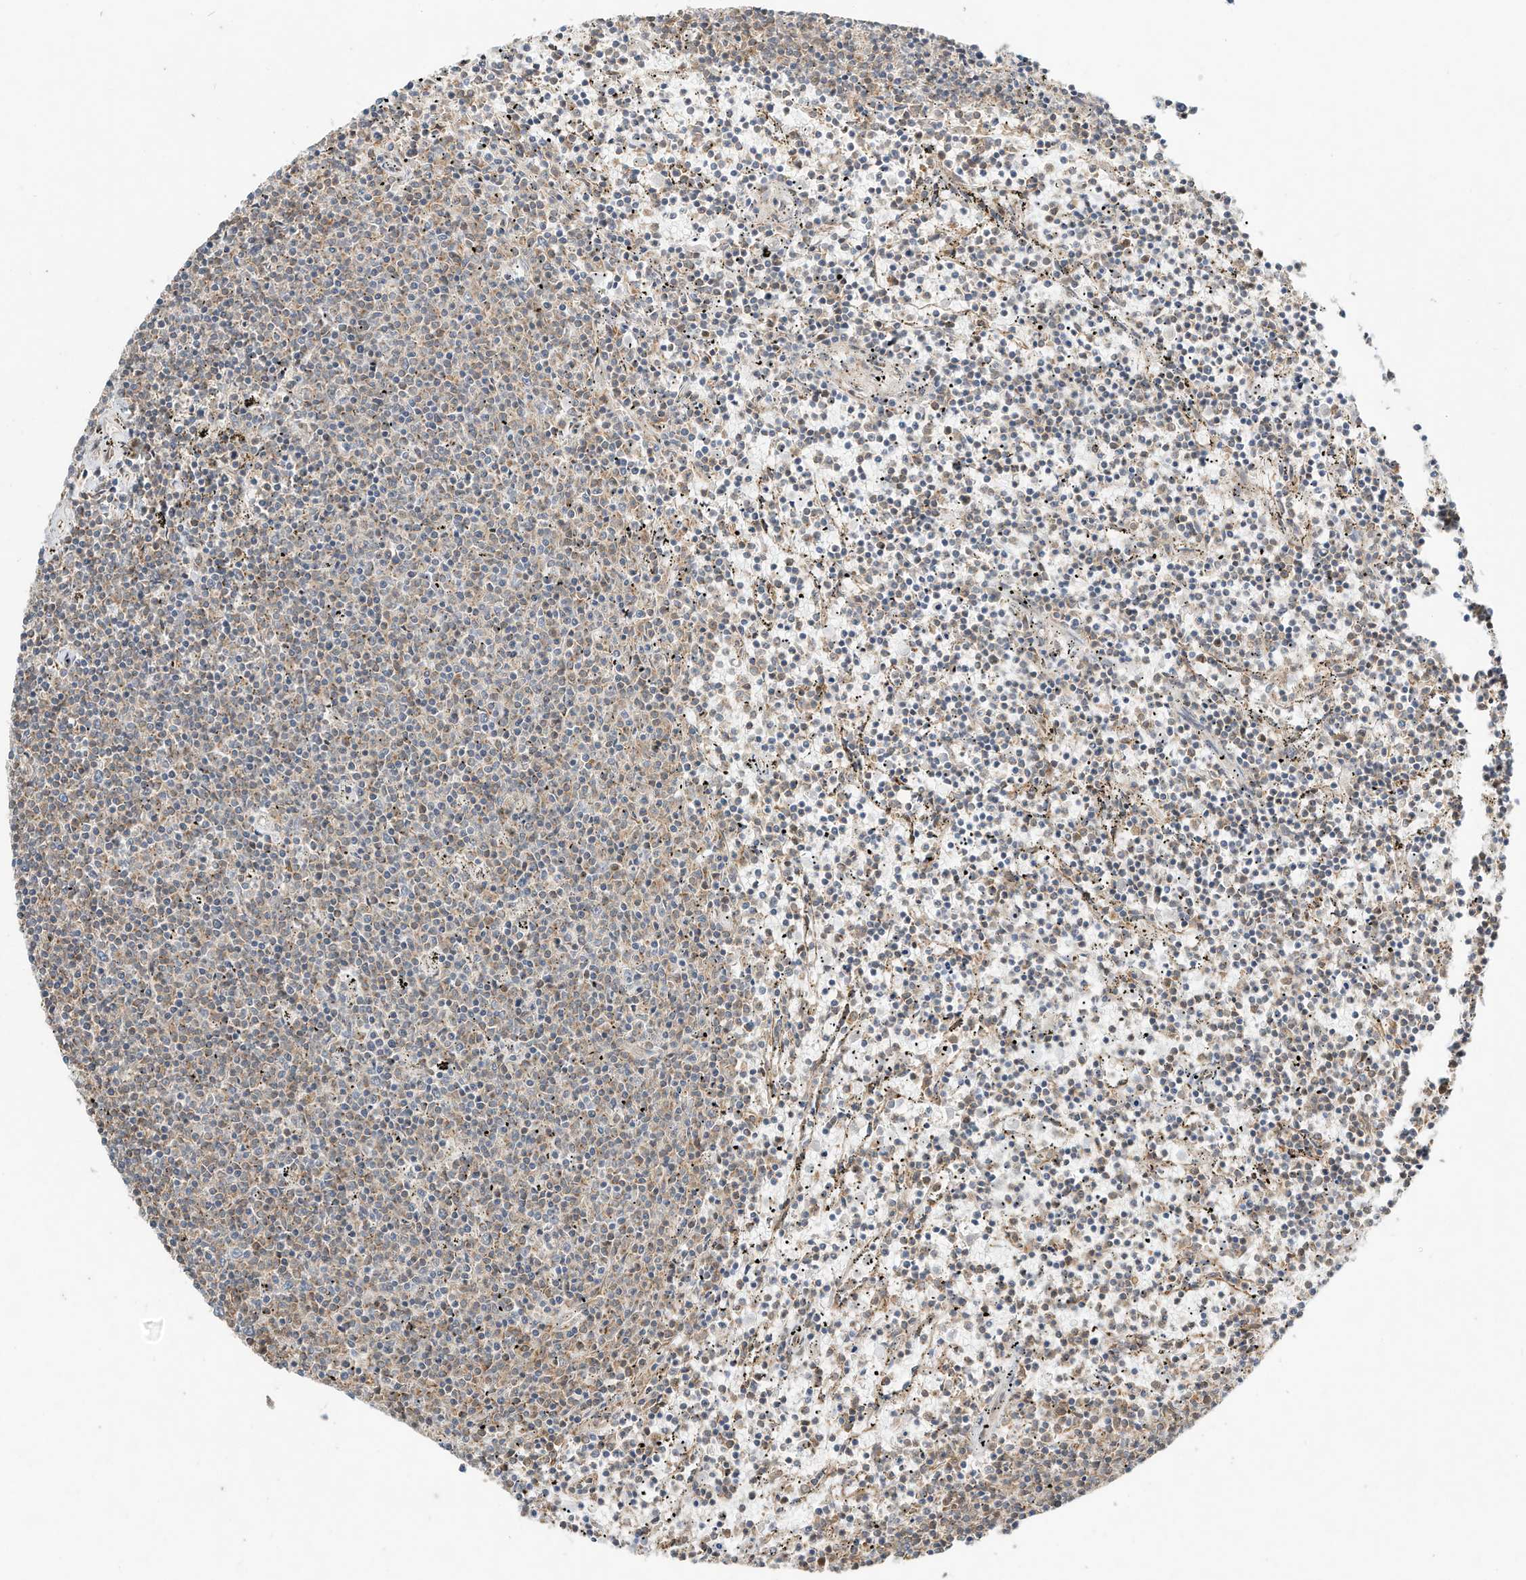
{"staining": {"intensity": "weak", "quantity": "25%-75%", "location": "cytoplasmic/membranous"}, "tissue": "lymphoma", "cell_type": "Tumor cells", "image_type": "cancer", "snomed": [{"axis": "morphology", "description": "Malignant lymphoma, non-Hodgkin's type, Low grade"}, {"axis": "topography", "description": "Spleen"}], "caption": "A histopathology image of human lymphoma stained for a protein shows weak cytoplasmic/membranous brown staining in tumor cells.", "gene": "CUX1", "patient": {"sex": "female", "age": 50}}